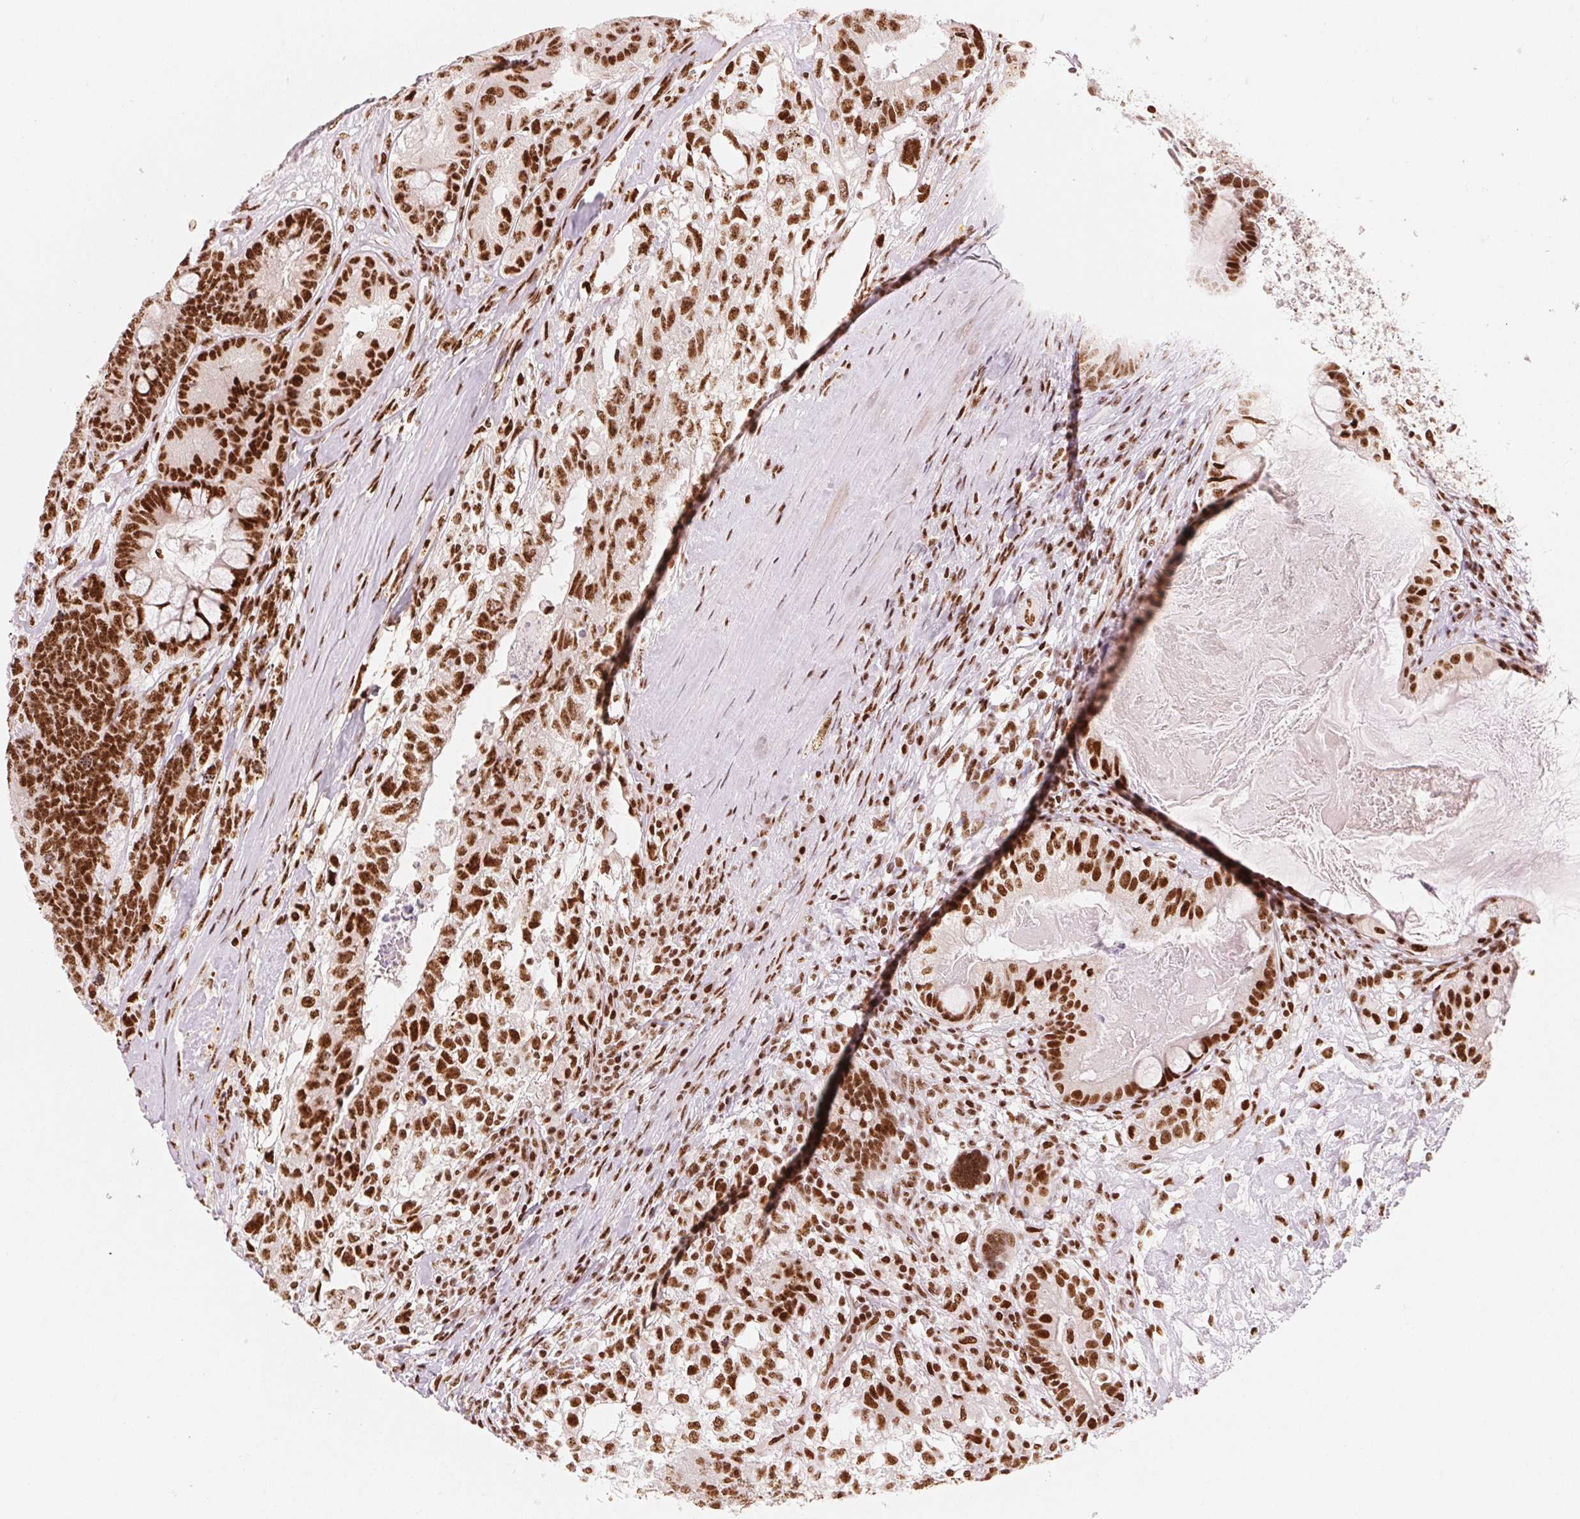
{"staining": {"intensity": "strong", "quantity": ">75%", "location": "nuclear"}, "tissue": "testis cancer", "cell_type": "Tumor cells", "image_type": "cancer", "snomed": [{"axis": "morphology", "description": "Seminoma, NOS"}, {"axis": "morphology", "description": "Carcinoma, Embryonal, NOS"}, {"axis": "topography", "description": "Testis"}], "caption": "Protein analysis of embryonal carcinoma (testis) tissue reveals strong nuclear expression in approximately >75% of tumor cells.", "gene": "NXF1", "patient": {"sex": "male", "age": 41}}